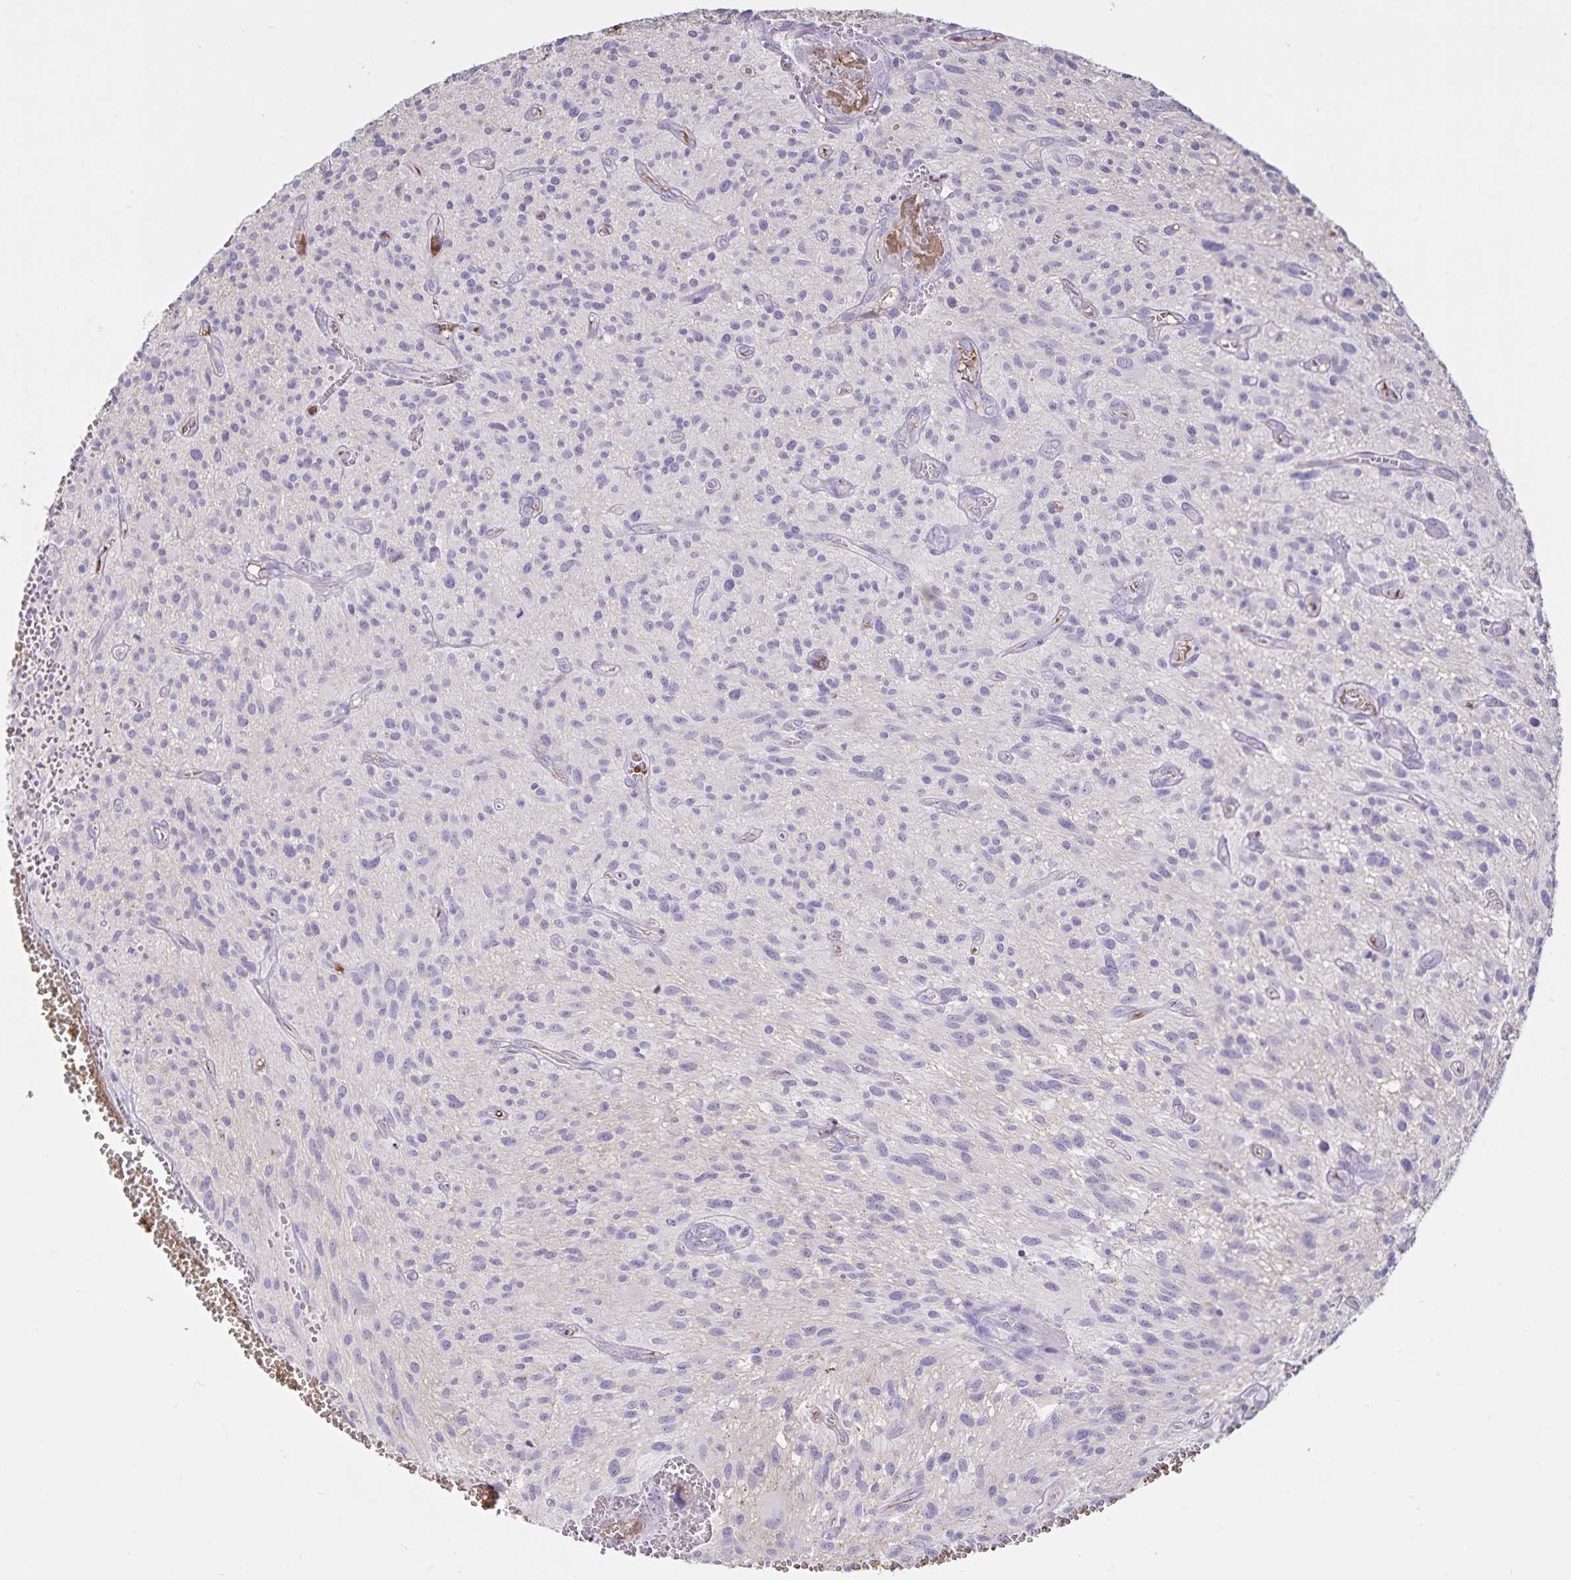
{"staining": {"intensity": "negative", "quantity": "none", "location": "none"}, "tissue": "glioma", "cell_type": "Tumor cells", "image_type": "cancer", "snomed": [{"axis": "morphology", "description": "Glioma, malignant, High grade"}, {"axis": "topography", "description": "Brain"}], "caption": "Malignant glioma (high-grade) was stained to show a protein in brown. There is no significant staining in tumor cells. (DAB (3,3'-diaminobenzidine) immunohistochemistry, high magnification).", "gene": "FGG", "patient": {"sex": "male", "age": 75}}